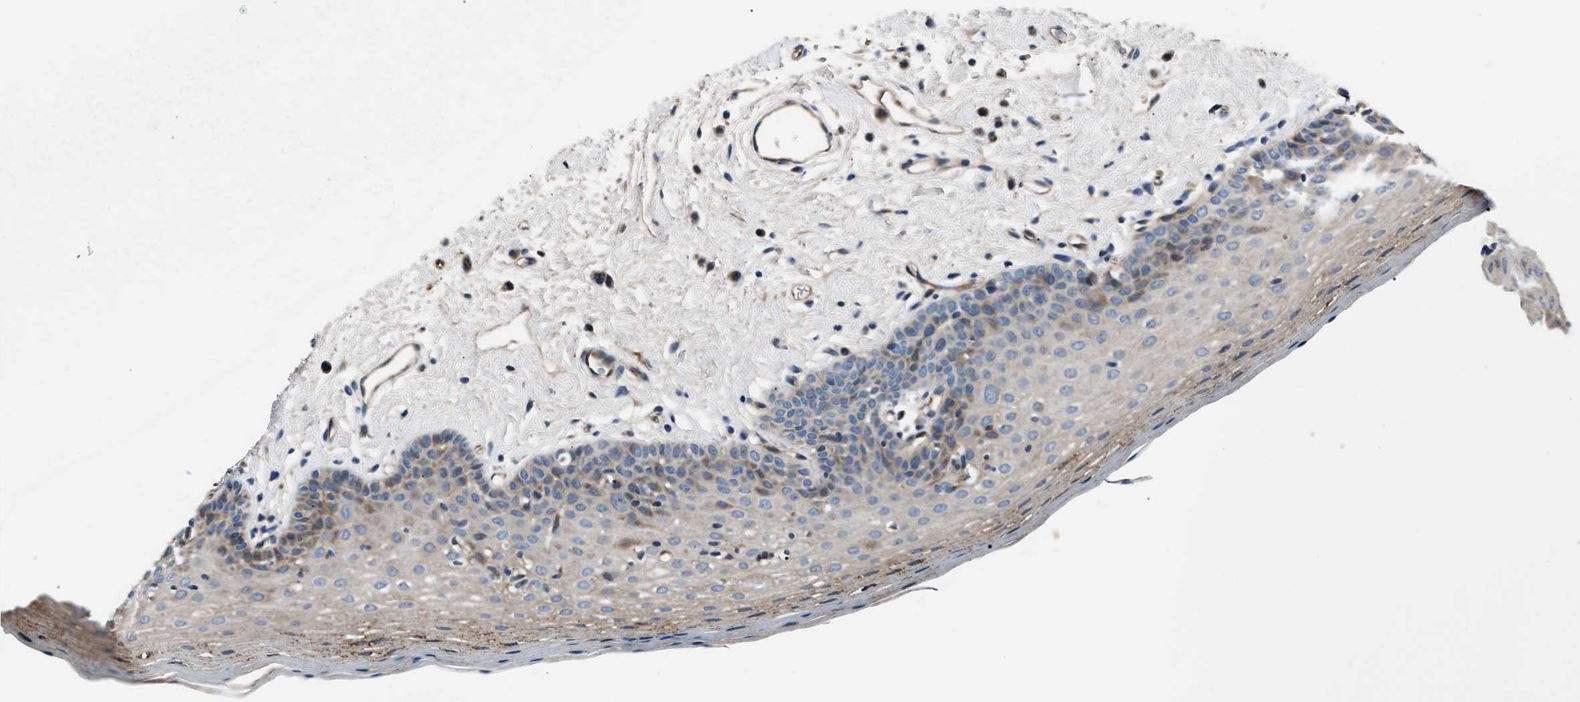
{"staining": {"intensity": "moderate", "quantity": "<25%", "location": "cytoplasmic/membranous"}, "tissue": "oral mucosa", "cell_type": "Squamous epithelial cells", "image_type": "normal", "snomed": [{"axis": "morphology", "description": "Normal tissue, NOS"}, {"axis": "topography", "description": "Oral tissue"}], "caption": "This image displays benign oral mucosa stained with IHC to label a protein in brown. The cytoplasmic/membranous of squamous epithelial cells show moderate positivity for the protein. Nuclei are counter-stained blue.", "gene": "ENSG00000281039", "patient": {"sex": "male", "age": 66}}